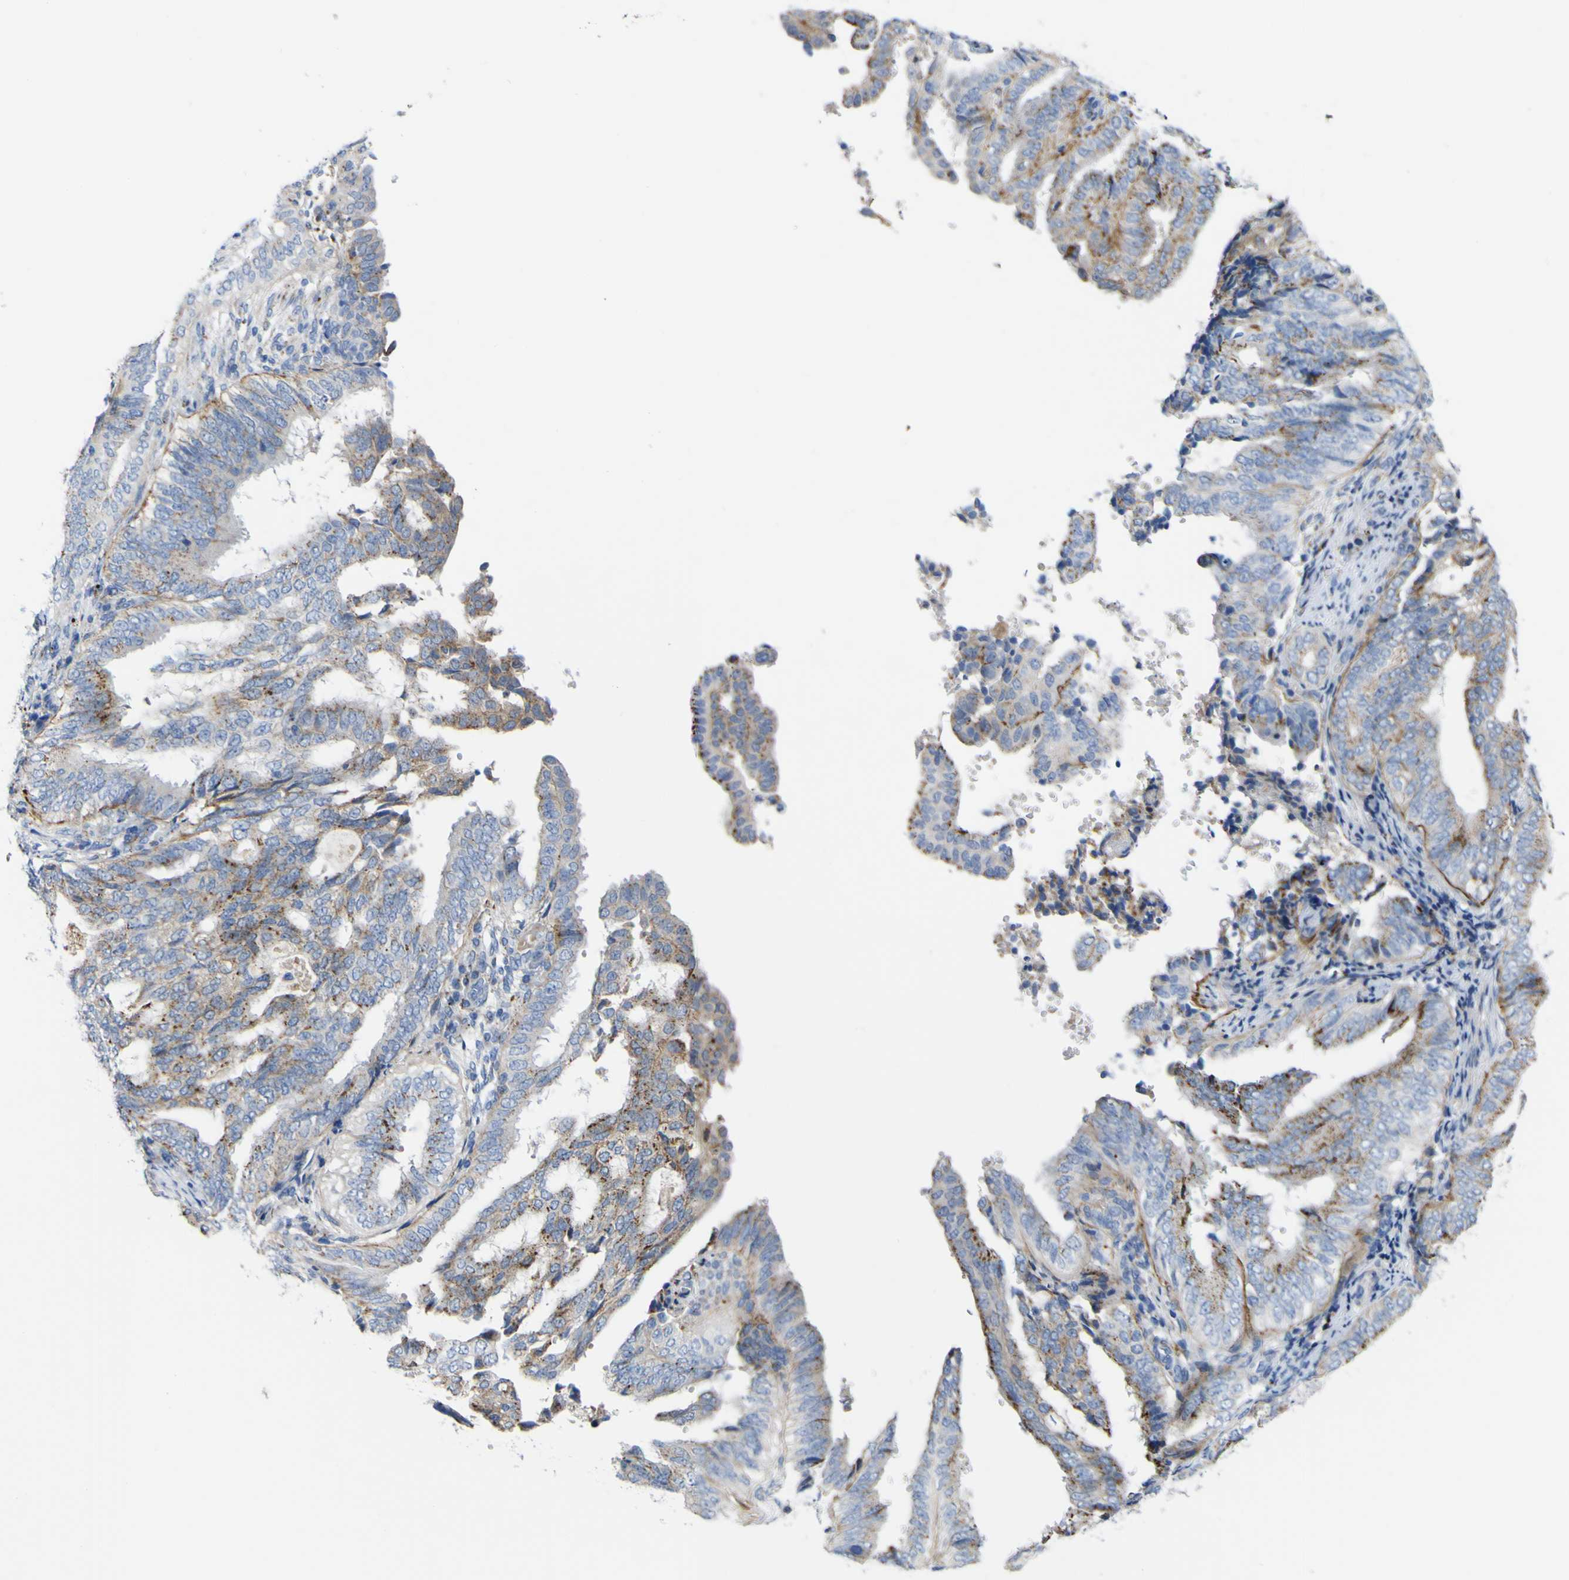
{"staining": {"intensity": "moderate", "quantity": ">75%", "location": "cytoplasmic/membranous"}, "tissue": "endometrial cancer", "cell_type": "Tumor cells", "image_type": "cancer", "snomed": [{"axis": "morphology", "description": "Adenocarcinoma, NOS"}, {"axis": "topography", "description": "Endometrium"}], "caption": "Immunohistochemical staining of human endometrial adenocarcinoma reveals medium levels of moderate cytoplasmic/membranous protein staining in about >75% of tumor cells. Nuclei are stained in blue.", "gene": "PTPRF", "patient": {"sex": "female", "age": 58}}